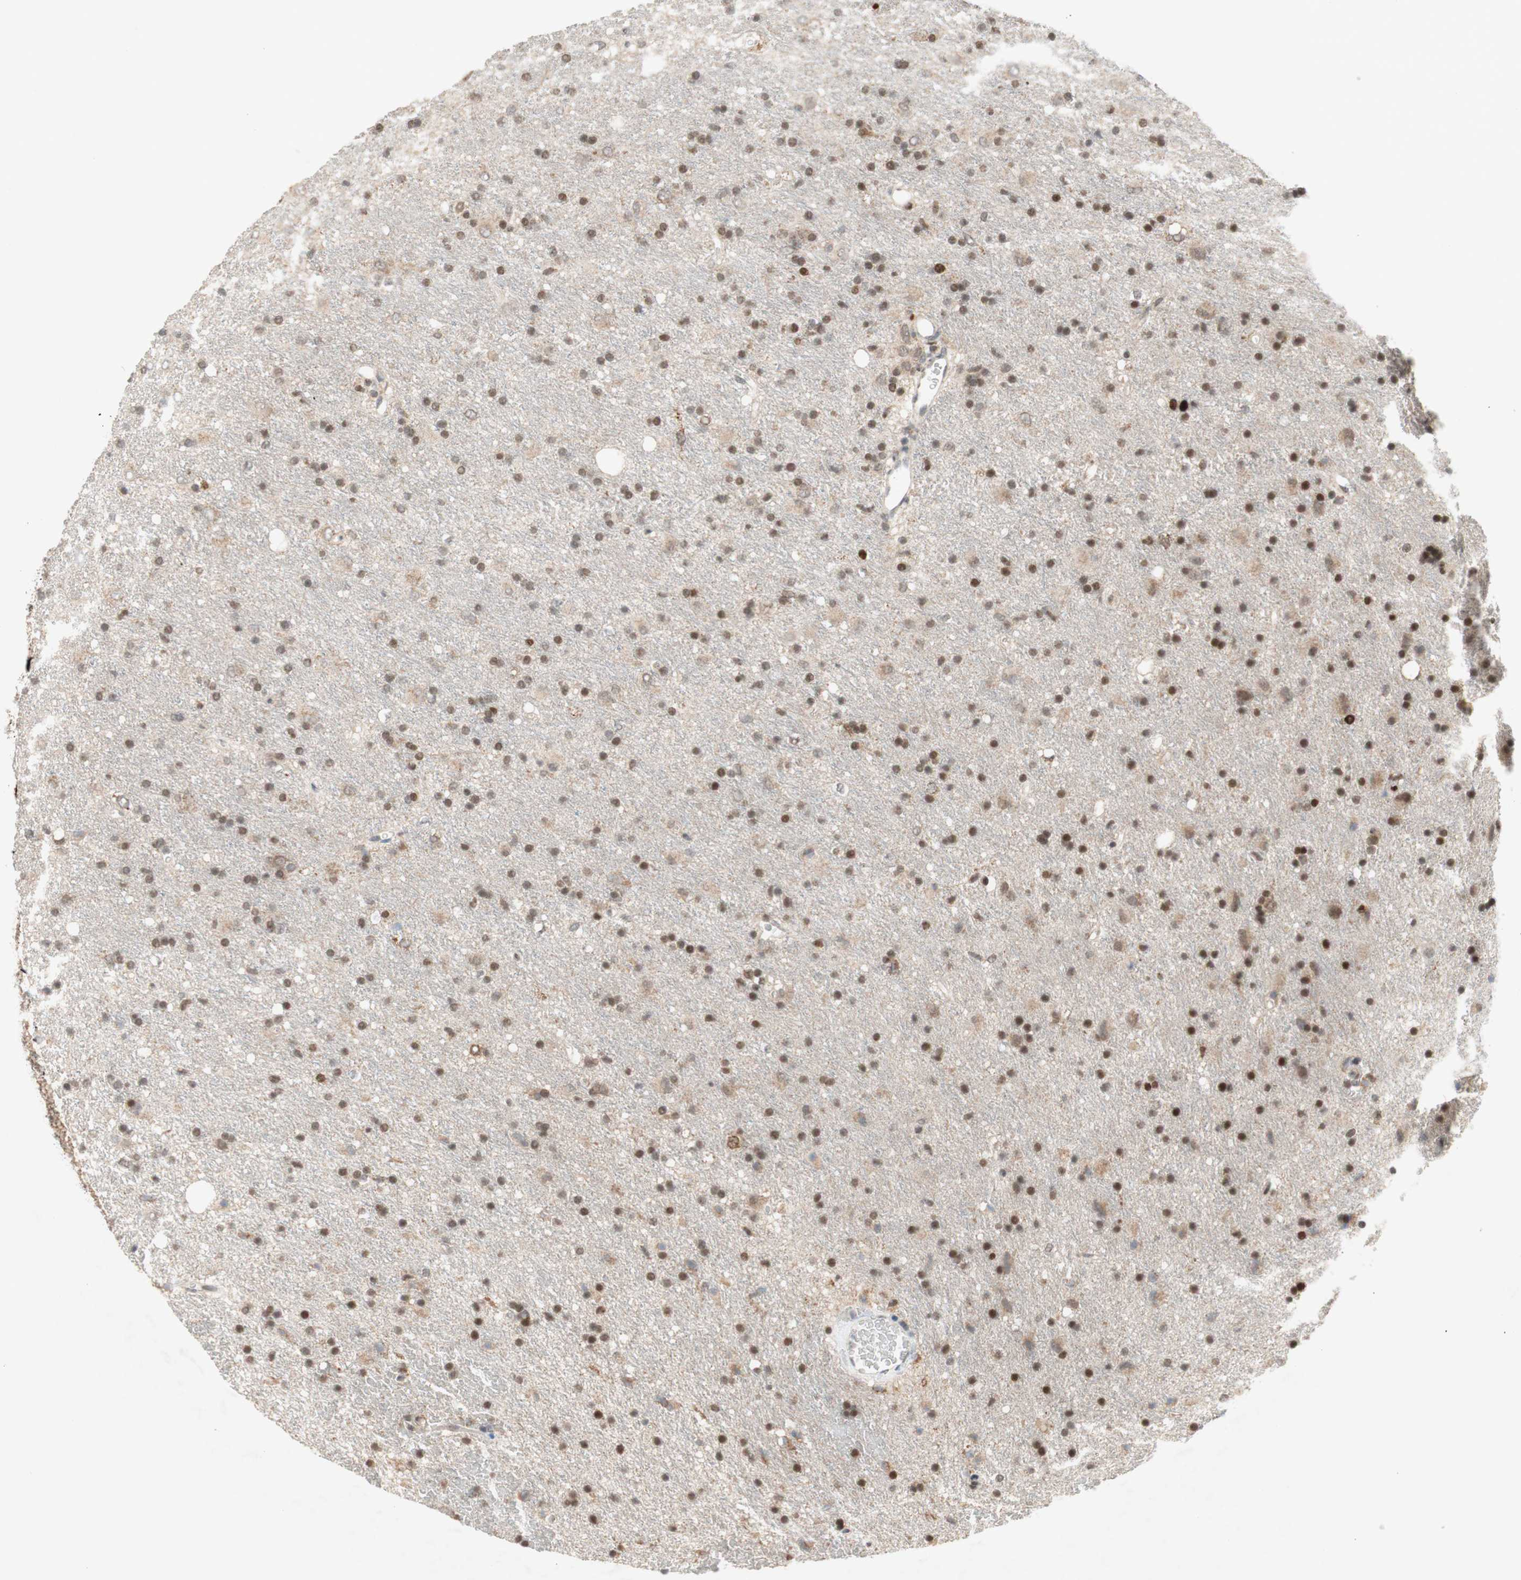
{"staining": {"intensity": "moderate", "quantity": "25%-75%", "location": "nuclear"}, "tissue": "glioma", "cell_type": "Tumor cells", "image_type": "cancer", "snomed": [{"axis": "morphology", "description": "Glioma, malignant, Low grade"}, {"axis": "topography", "description": "Brain"}], "caption": "Moderate nuclear expression is present in about 25%-75% of tumor cells in malignant low-grade glioma. (DAB (3,3'-diaminobenzidine) = brown stain, brightfield microscopy at high magnification).", "gene": "DNMT3A", "patient": {"sex": "male", "age": 77}}